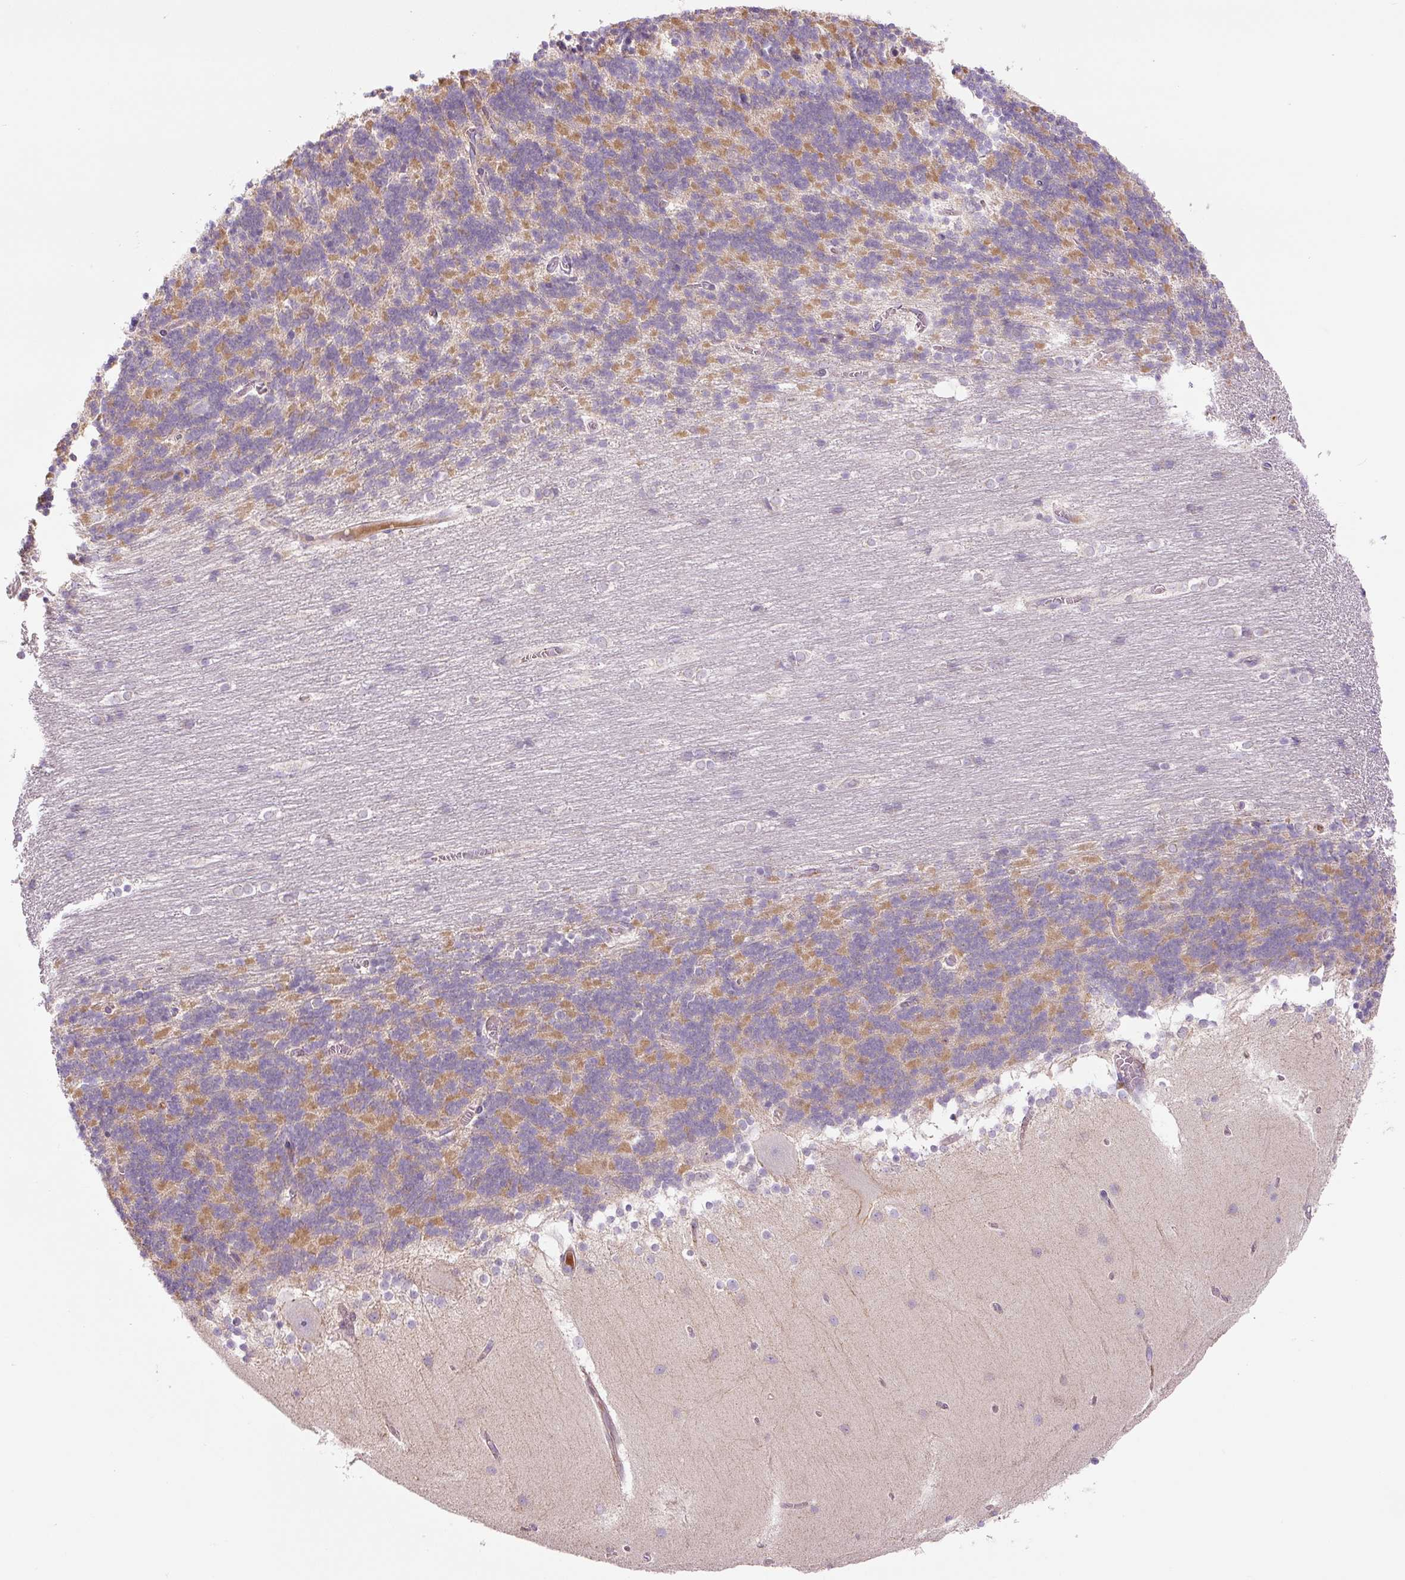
{"staining": {"intensity": "moderate", "quantity": "25%-75%", "location": "cytoplasmic/membranous"}, "tissue": "cerebellum", "cell_type": "Cells in granular layer", "image_type": "normal", "snomed": [{"axis": "morphology", "description": "Normal tissue, NOS"}, {"axis": "topography", "description": "Cerebellum"}], "caption": "The histopathology image reveals staining of normal cerebellum, revealing moderate cytoplasmic/membranous protein staining (brown color) within cells in granular layer. (DAB (3,3'-diaminobenzidine) IHC, brown staining for protein, blue staining for nuclei).", "gene": "CCNI2", "patient": {"sex": "female", "age": 54}}